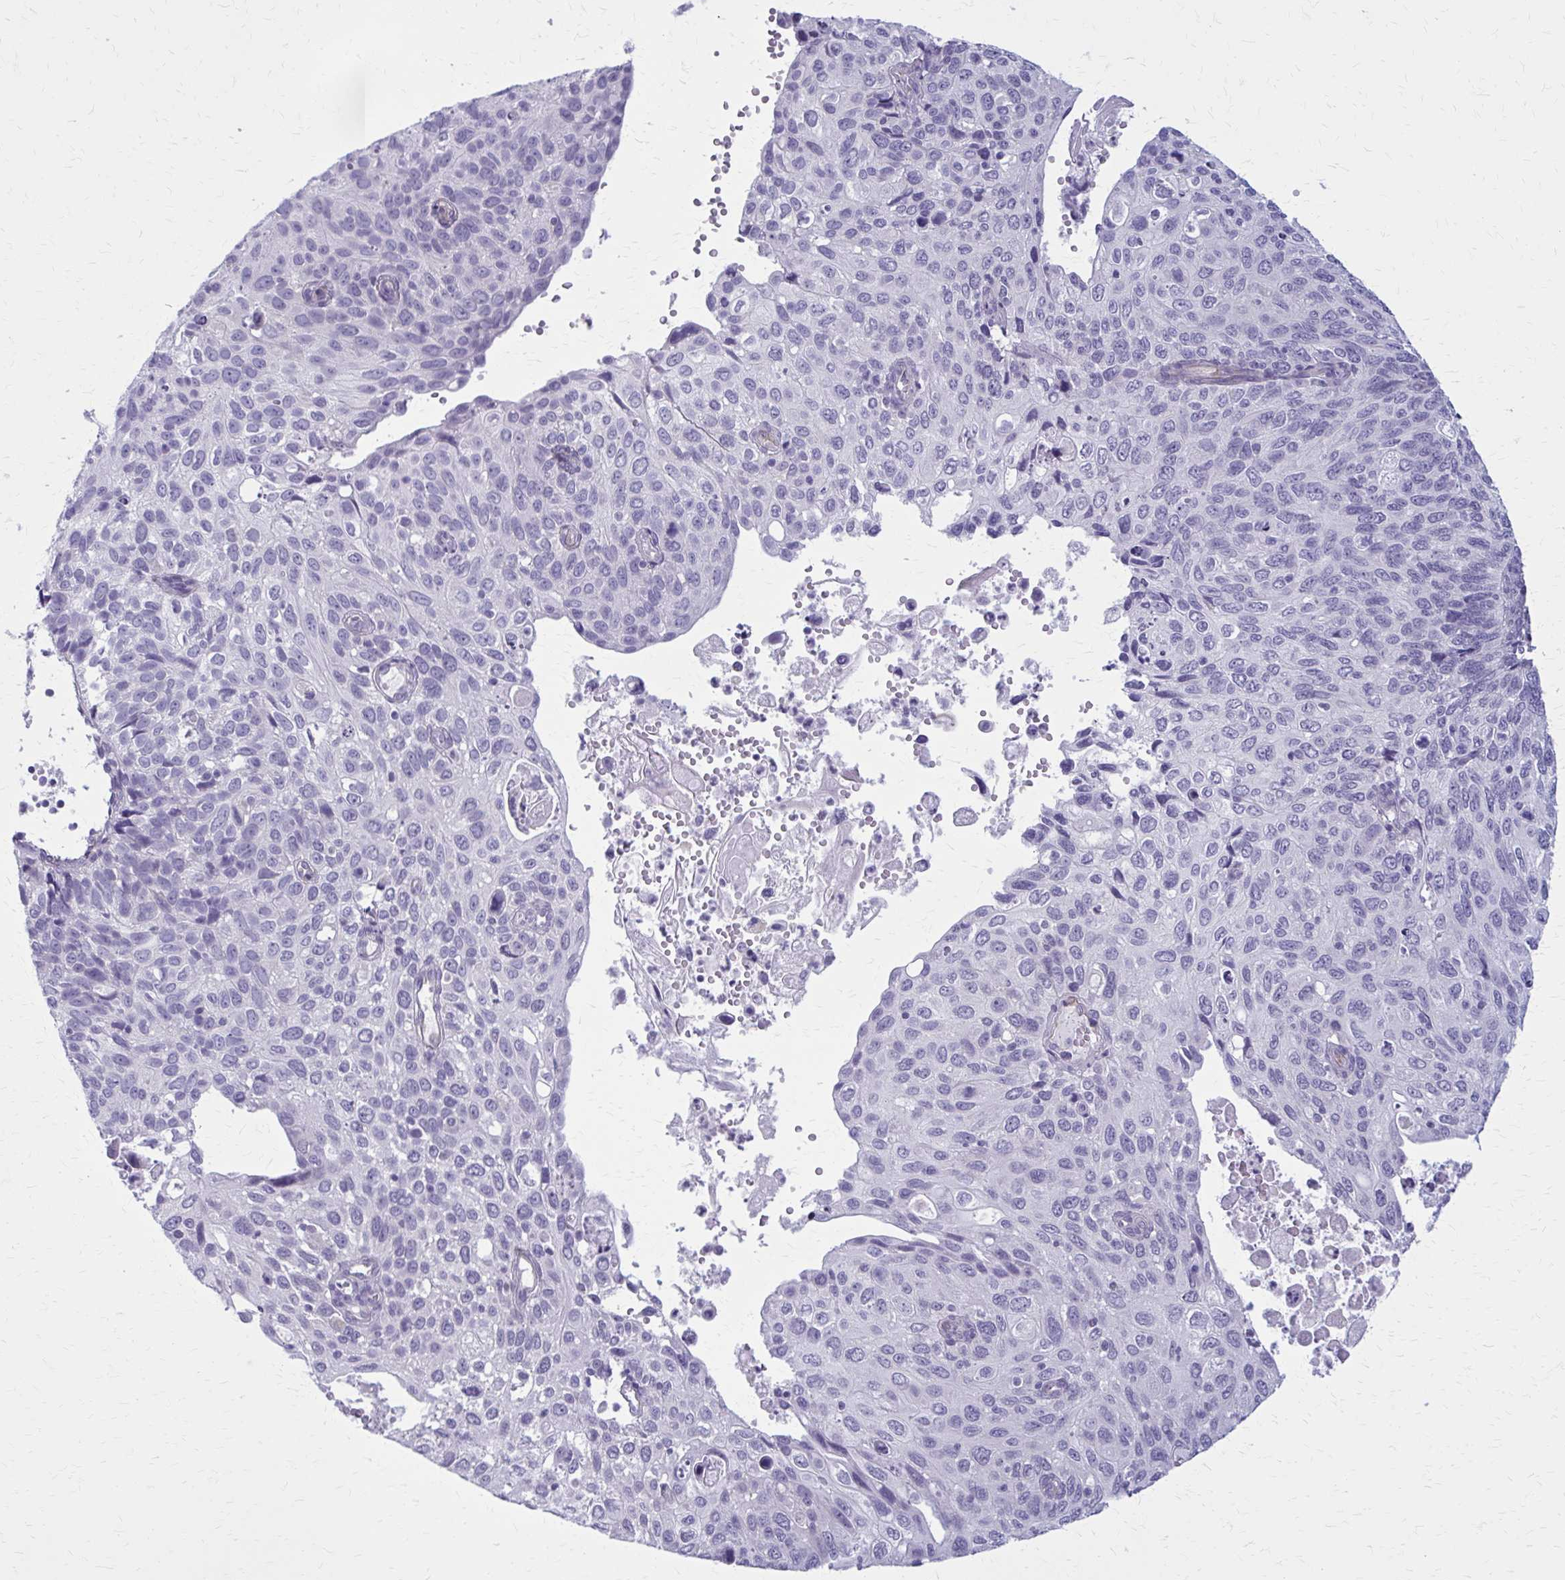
{"staining": {"intensity": "negative", "quantity": "none", "location": "none"}, "tissue": "cervical cancer", "cell_type": "Tumor cells", "image_type": "cancer", "snomed": [{"axis": "morphology", "description": "Squamous cell carcinoma, NOS"}, {"axis": "topography", "description": "Cervix"}], "caption": "IHC image of human cervical squamous cell carcinoma stained for a protein (brown), which shows no staining in tumor cells.", "gene": "CASQ2", "patient": {"sex": "female", "age": 70}}